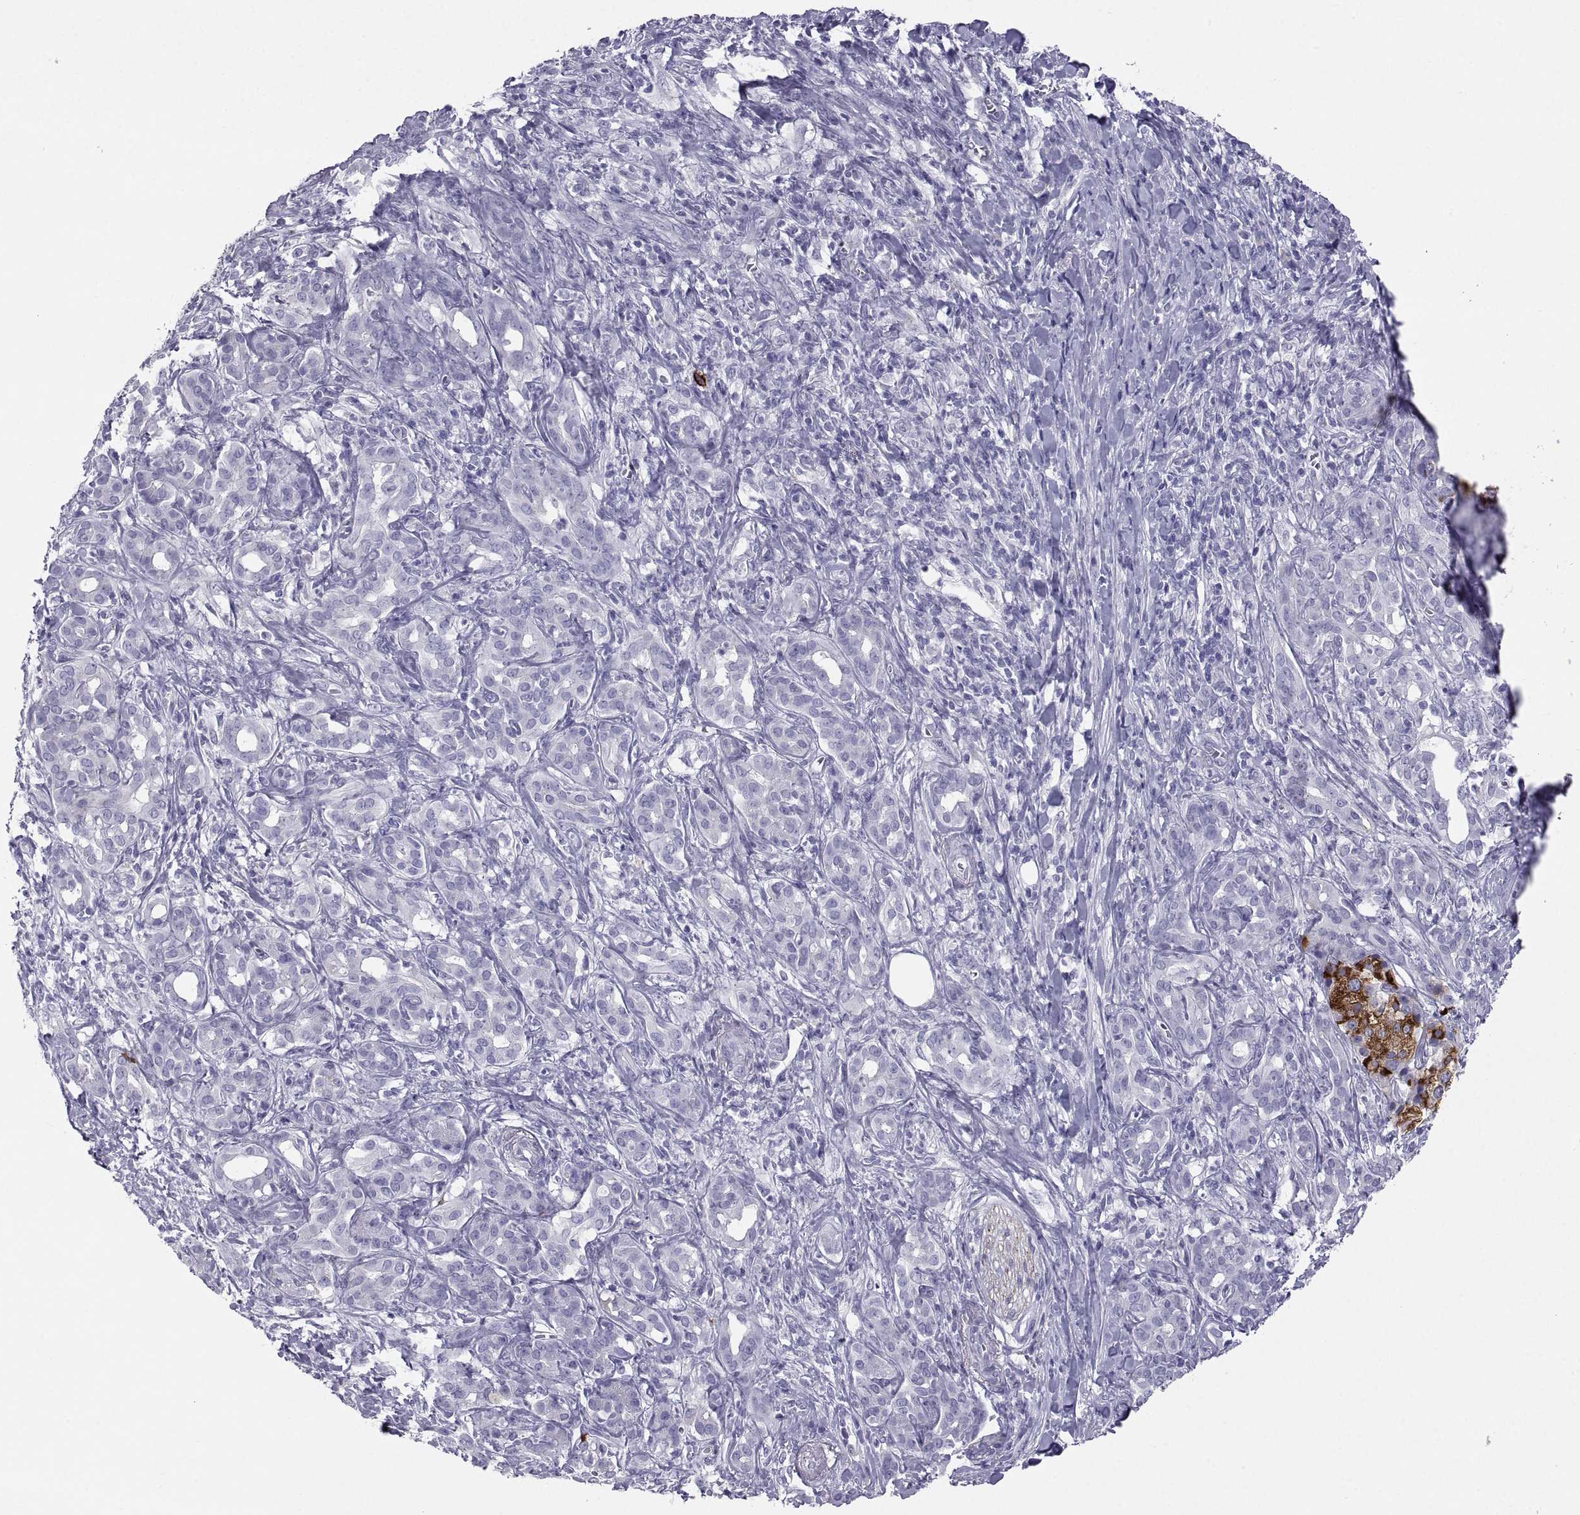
{"staining": {"intensity": "negative", "quantity": "none", "location": "none"}, "tissue": "pancreatic cancer", "cell_type": "Tumor cells", "image_type": "cancer", "snomed": [{"axis": "morphology", "description": "Adenocarcinoma, NOS"}, {"axis": "topography", "description": "Pancreas"}], "caption": "This is a micrograph of immunohistochemistry staining of pancreatic cancer (adenocarcinoma), which shows no positivity in tumor cells. The staining is performed using DAB (3,3'-diaminobenzidine) brown chromogen with nuclei counter-stained in using hematoxylin.", "gene": "PCSK1N", "patient": {"sex": "male", "age": 61}}